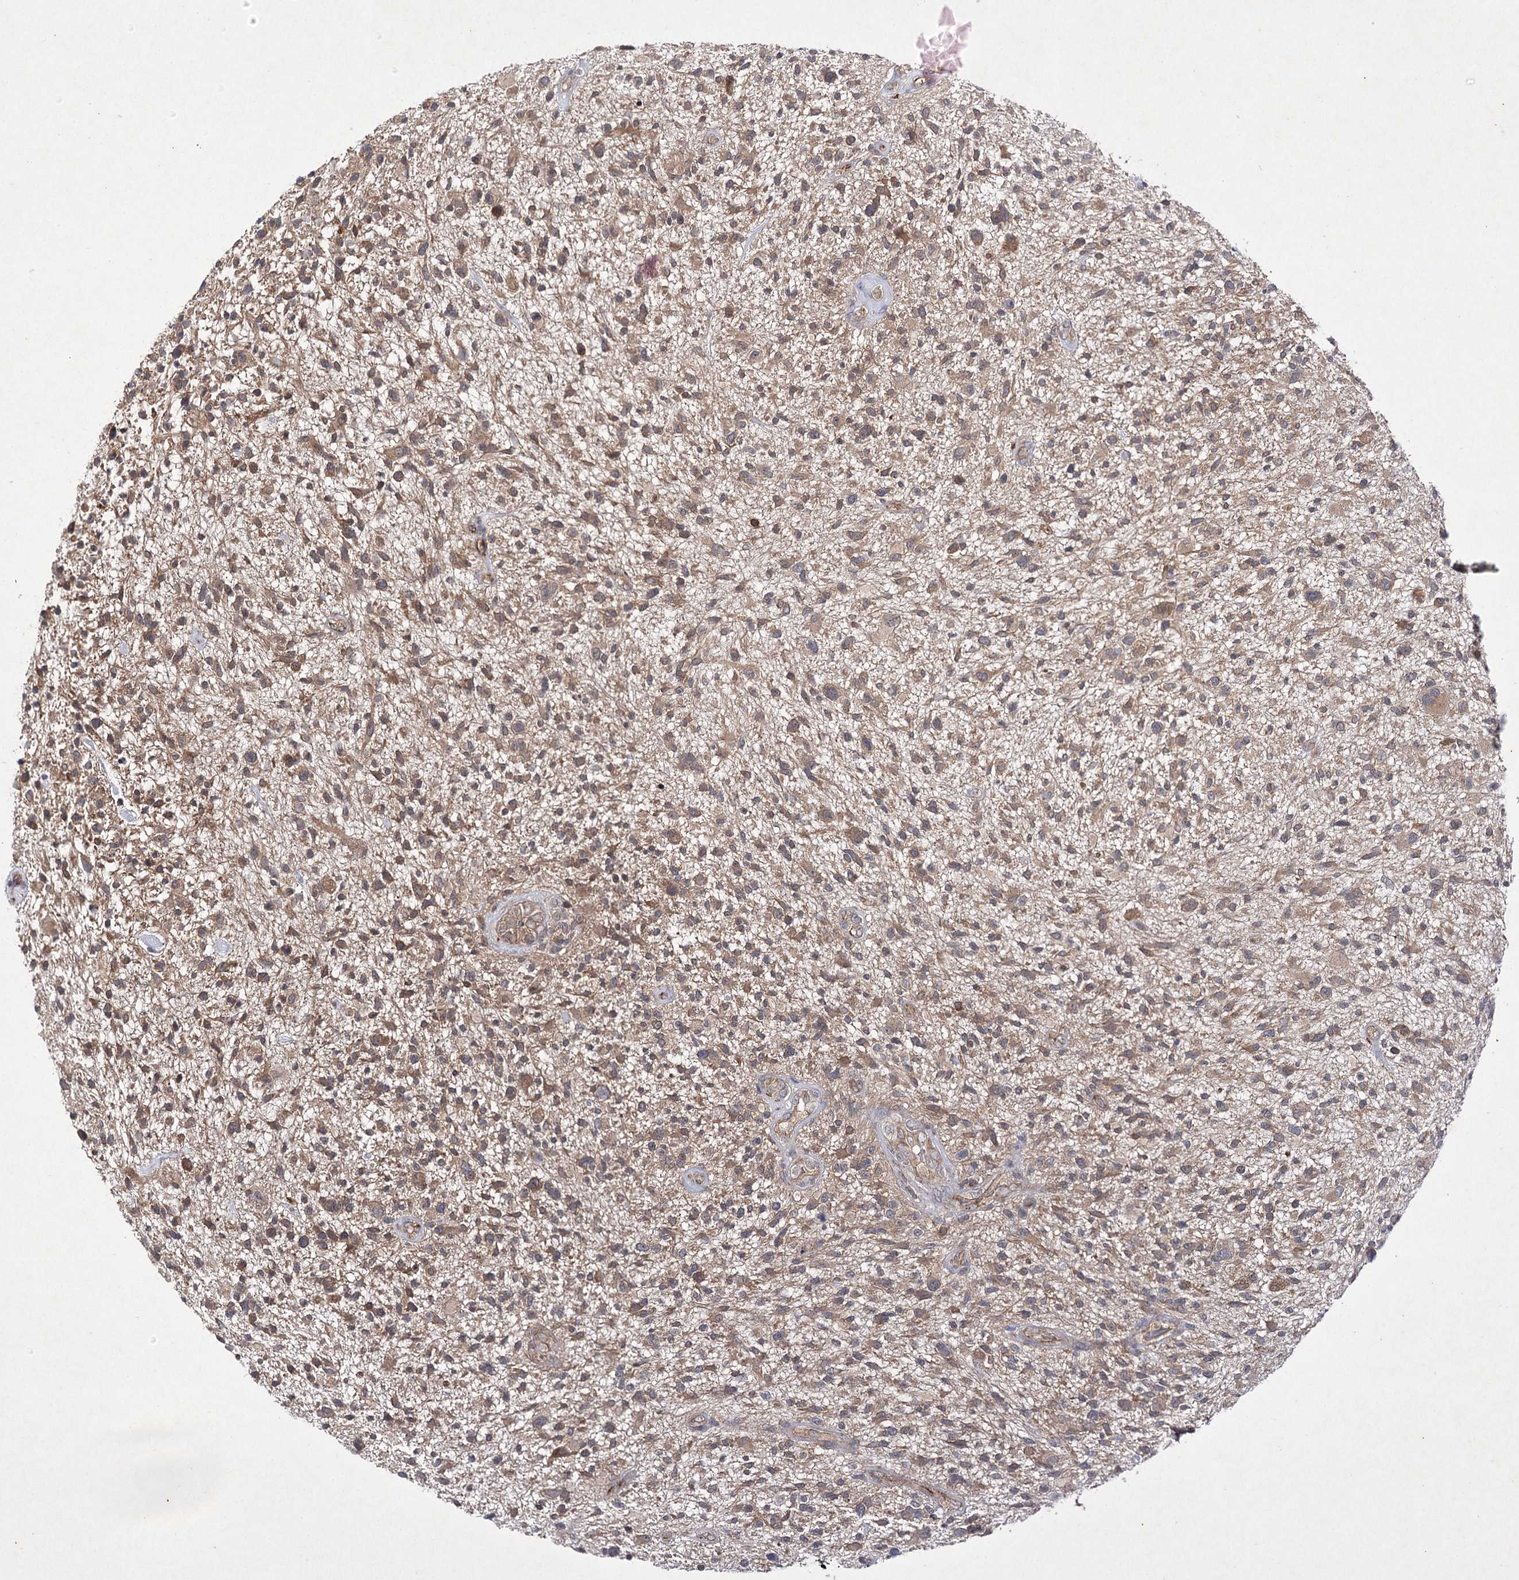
{"staining": {"intensity": "moderate", "quantity": ">75%", "location": "cytoplasmic/membranous"}, "tissue": "glioma", "cell_type": "Tumor cells", "image_type": "cancer", "snomed": [{"axis": "morphology", "description": "Glioma, malignant, High grade"}, {"axis": "topography", "description": "Brain"}], "caption": "Glioma was stained to show a protein in brown. There is medium levels of moderate cytoplasmic/membranous expression in about >75% of tumor cells.", "gene": "BCR", "patient": {"sex": "male", "age": 47}}